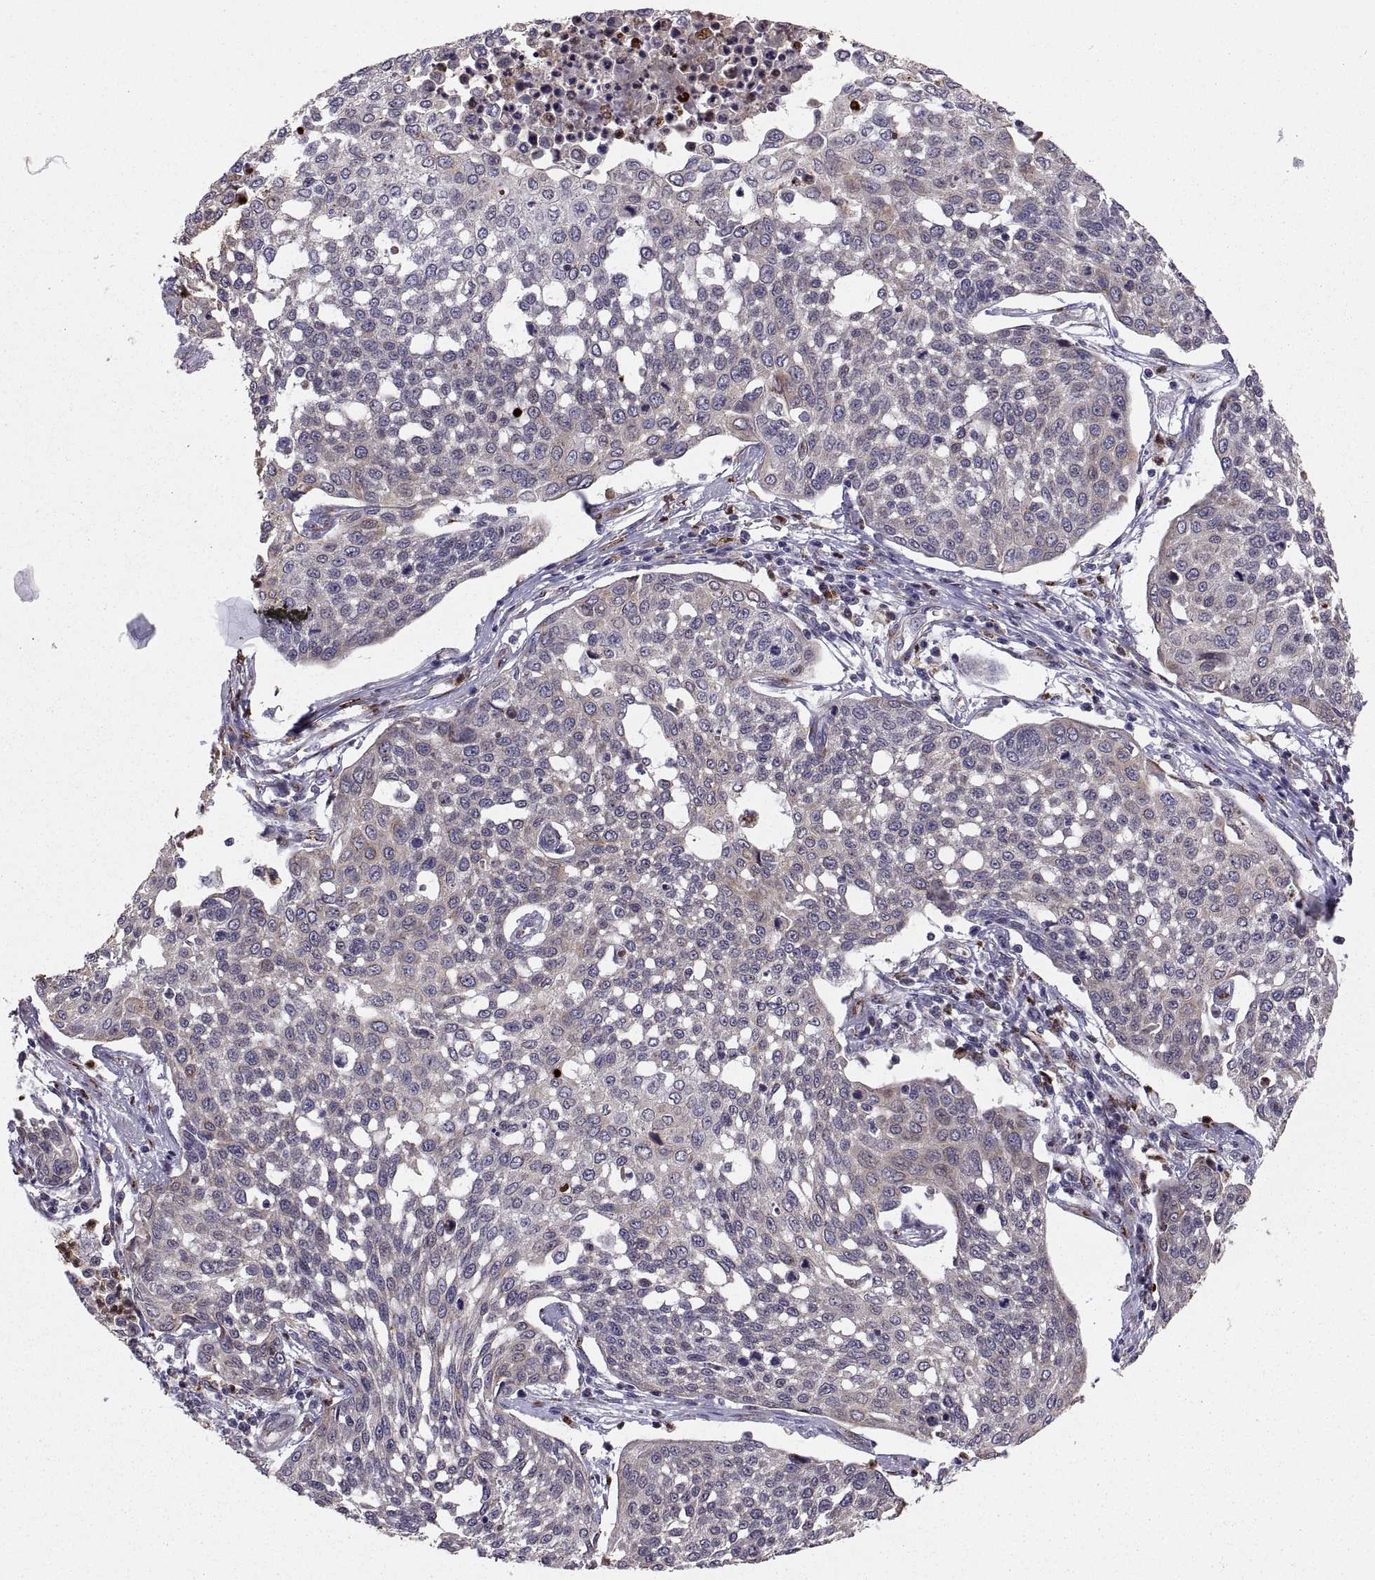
{"staining": {"intensity": "weak", "quantity": "<25%", "location": "cytoplasmic/membranous"}, "tissue": "cervical cancer", "cell_type": "Tumor cells", "image_type": "cancer", "snomed": [{"axis": "morphology", "description": "Squamous cell carcinoma, NOS"}, {"axis": "topography", "description": "Cervix"}], "caption": "DAB immunohistochemical staining of human cervical squamous cell carcinoma demonstrates no significant expression in tumor cells.", "gene": "TESC", "patient": {"sex": "female", "age": 34}}